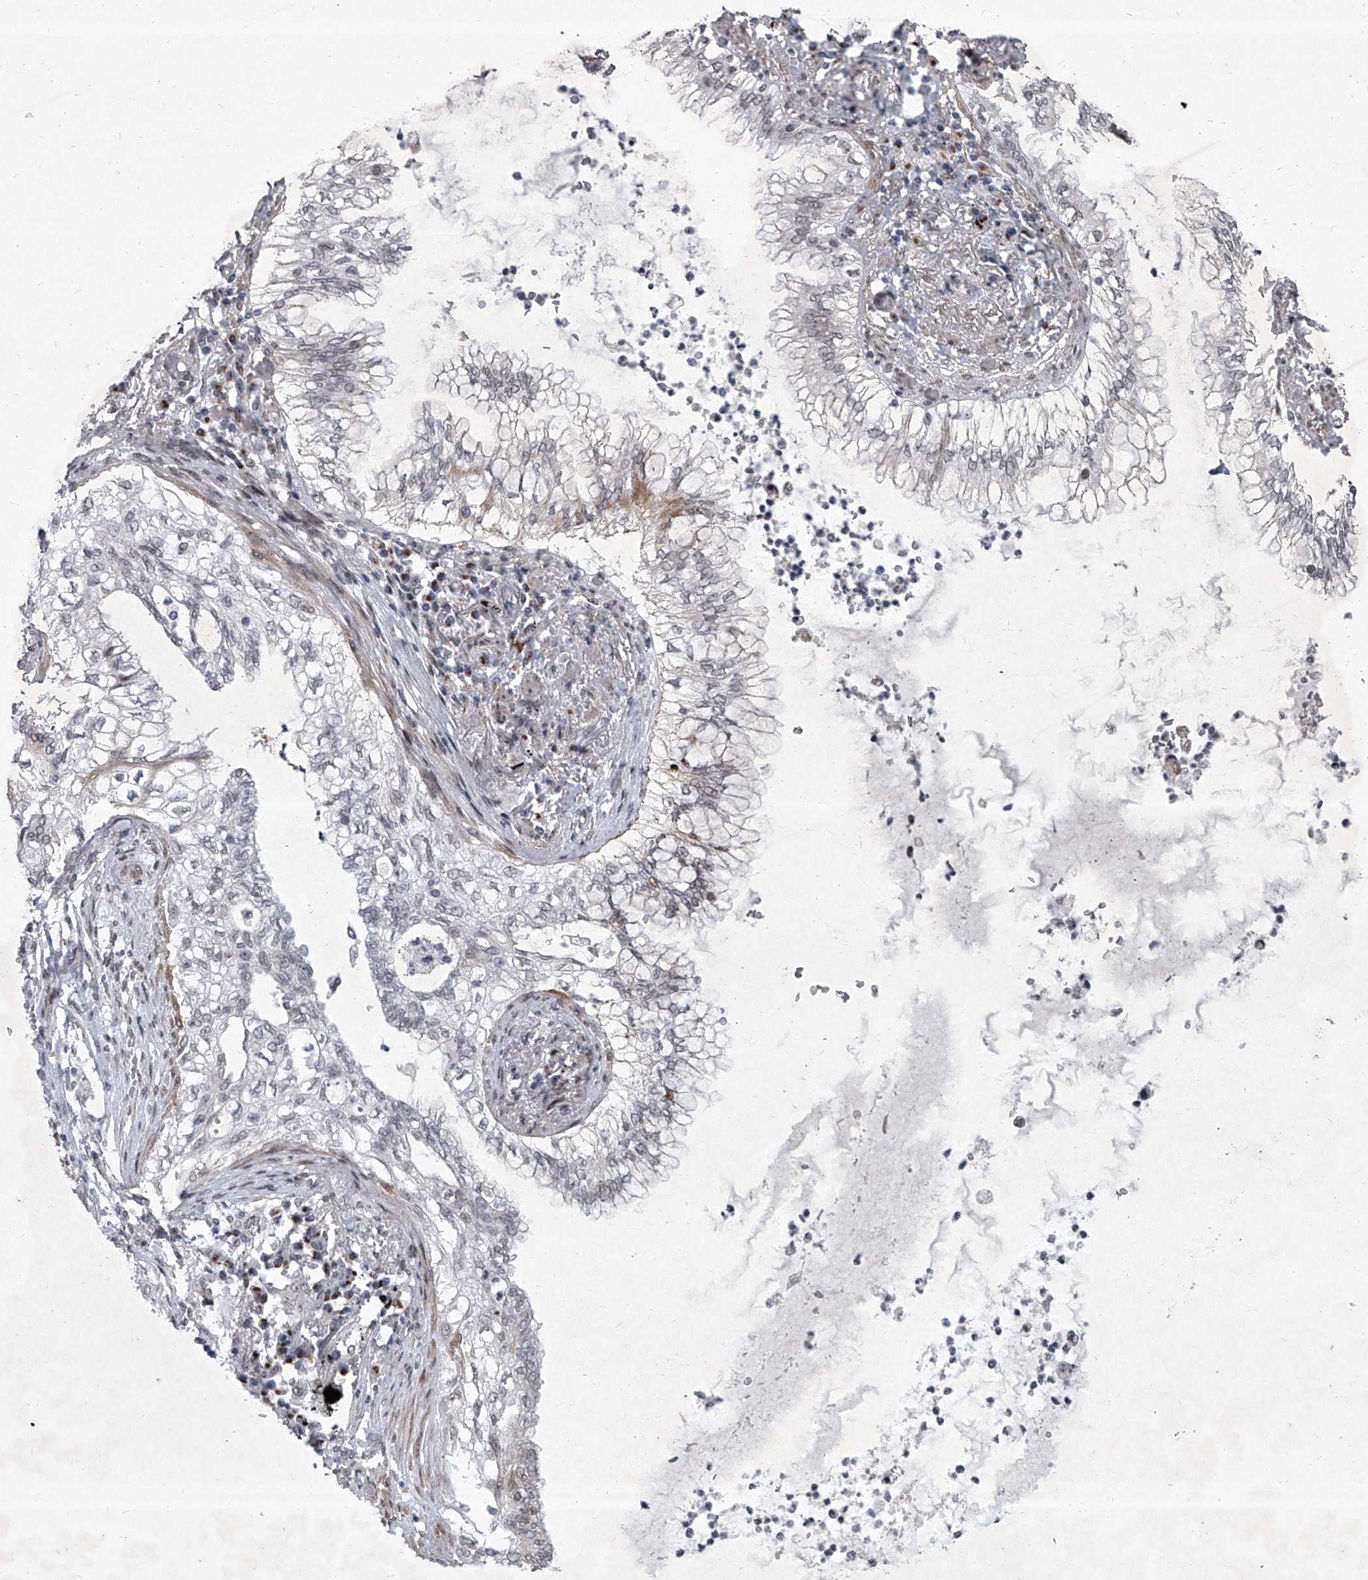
{"staining": {"intensity": "moderate", "quantity": "<25%", "location": "nuclear"}, "tissue": "lung cancer", "cell_type": "Tumor cells", "image_type": "cancer", "snomed": [{"axis": "morphology", "description": "Adenocarcinoma, NOS"}, {"axis": "topography", "description": "Lung"}], "caption": "Human lung cancer (adenocarcinoma) stained for a protein (brown) demonstrates moderate nuclear positive expression in about <25% of tumor cells.", "gene": "MLLT1", "patient": {"sex": "female", "age": 70}}